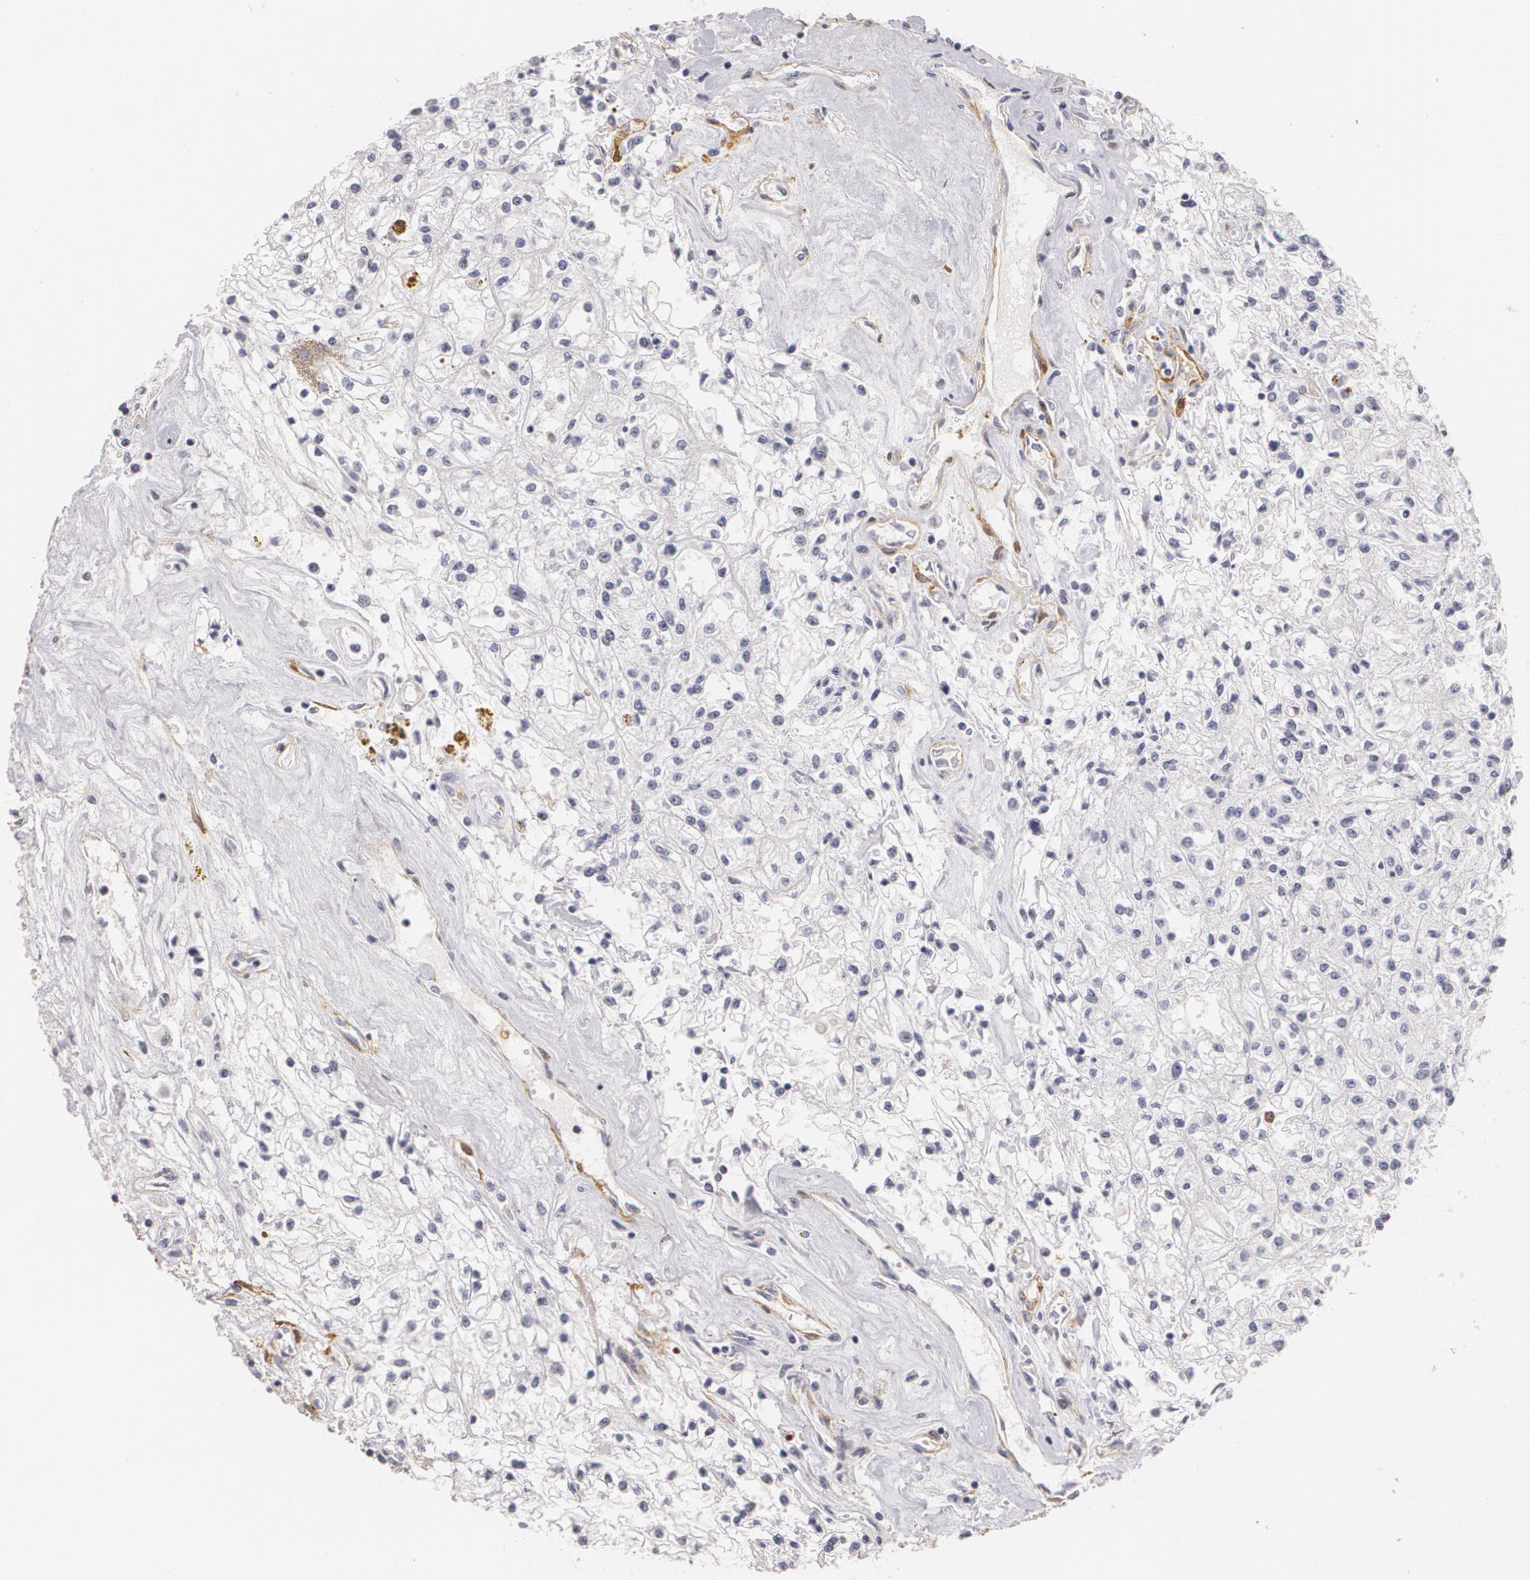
{"staining": {"intensity": "negative", "quantity": "none", "location": "none"}, "tissue": "renal cancer", "cell_type": "Tumor cells", "image_type": "cancer", "snomed": [{"axis": "morphology", "description": "Adenocarcinoma, NOS"}, {"axis": "topography", "description": "Kidney"}], "caption": "There is no significant staining in tumor cells of renal cancer.", "gene": "NGFR", "patient": {"sex": "male", "age": 78}}